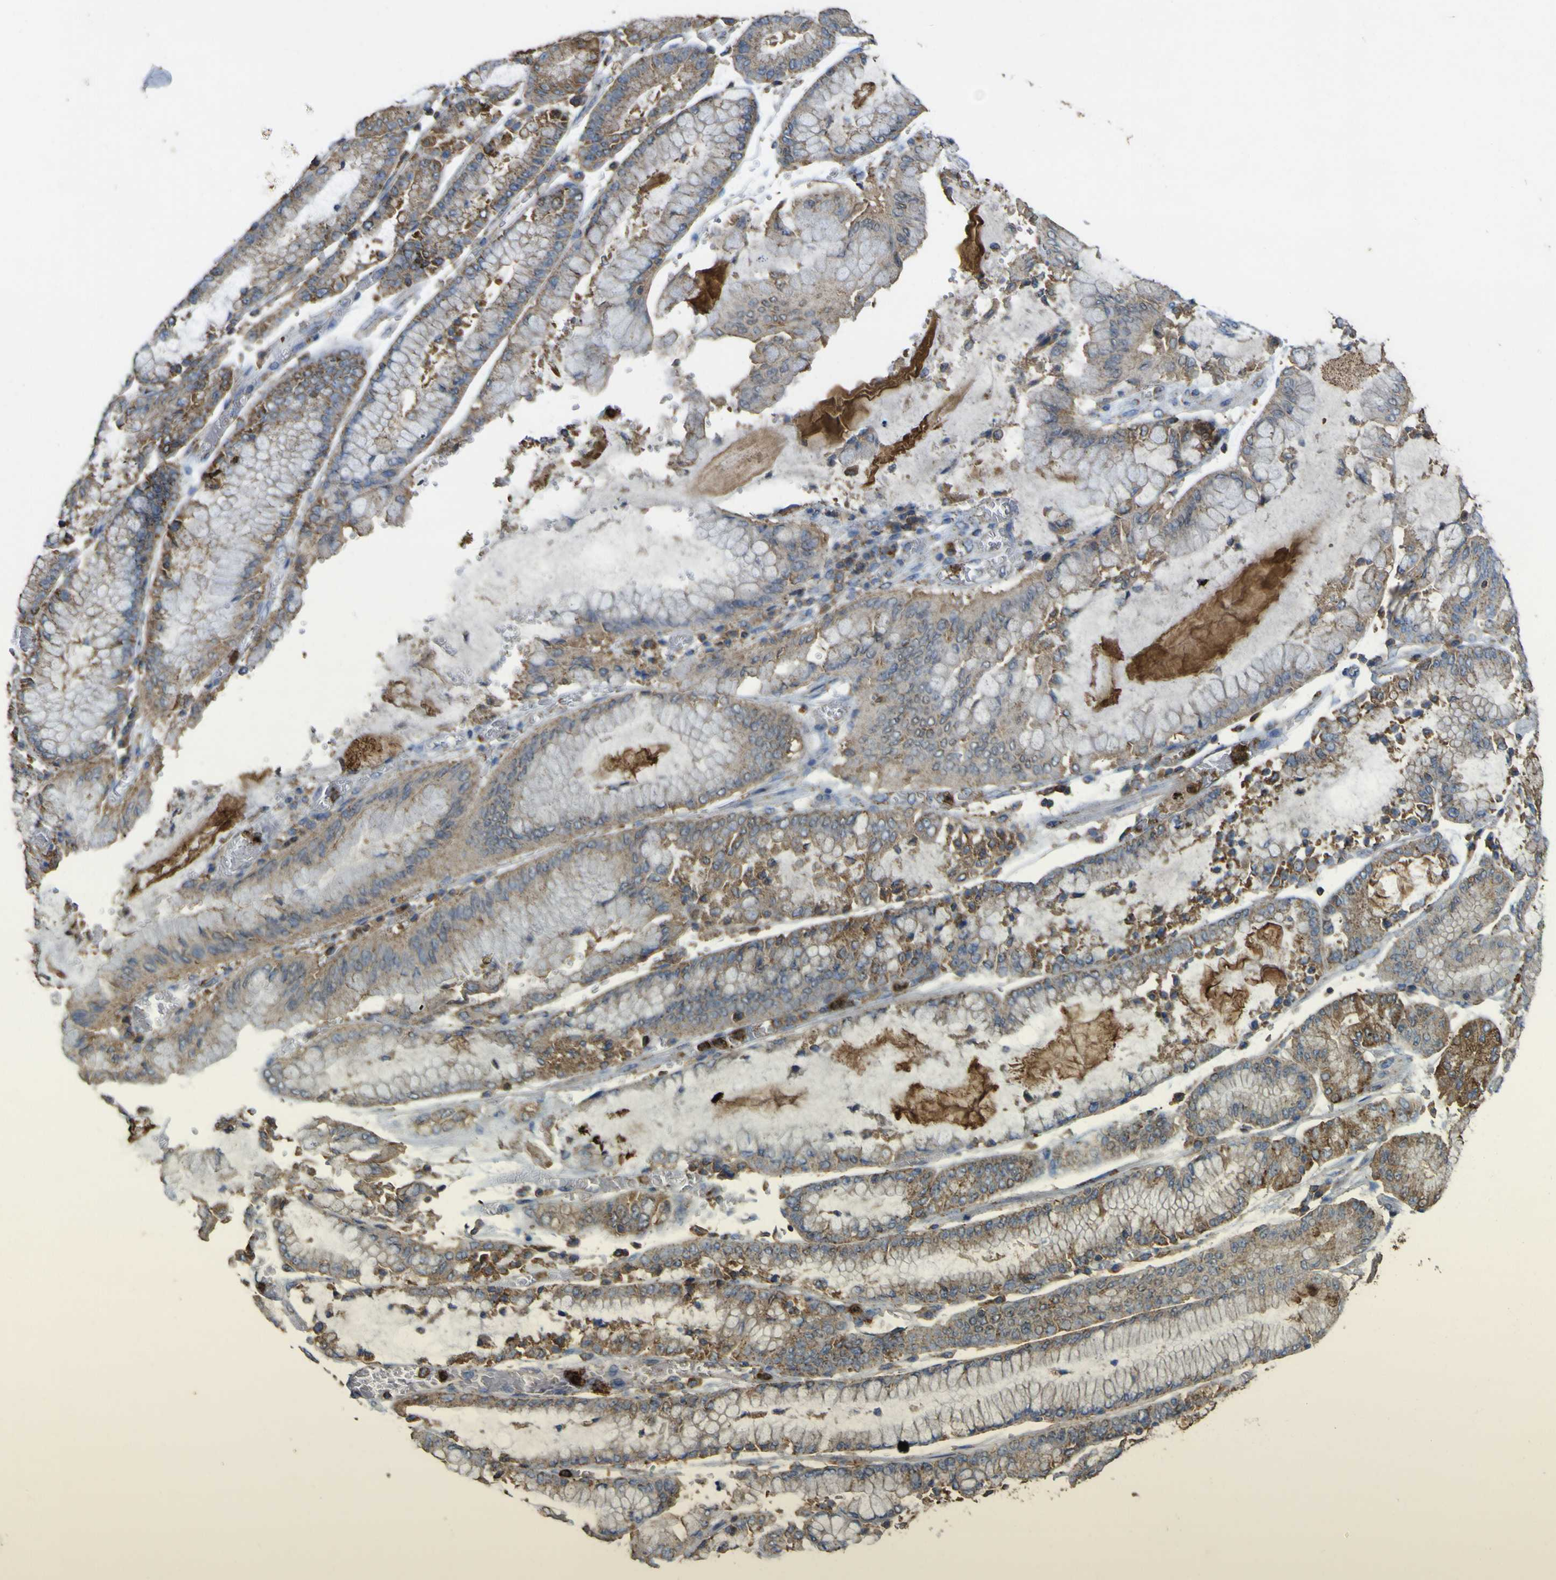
{"staining": {"intensity": "strong", "quantity": "25%-75%", "location": "cytoplasmic/membranous"}, "tissue": "stomach cancer", "cell_type": "Tumor cells", "image_type": "cancer", "snomed": [{"axis": "morphology", "description": "Normal tissue, NOS"}, {"axis": "morphology", "description": "Adenocarcinoma, NOS"}, {"axis": "topography", "description": "Stomach, upper"}, {"axis": "topography", "description": "Stomach"}], "caption": "The photomicrograph exhibits staining of stomach adenocarcinoma, revealing strong cytoplasmic/membranous protein expression (brown color) within tumor cells.", "gene": "ACSL3", "patient": {"sex": "male", "age": 76}}